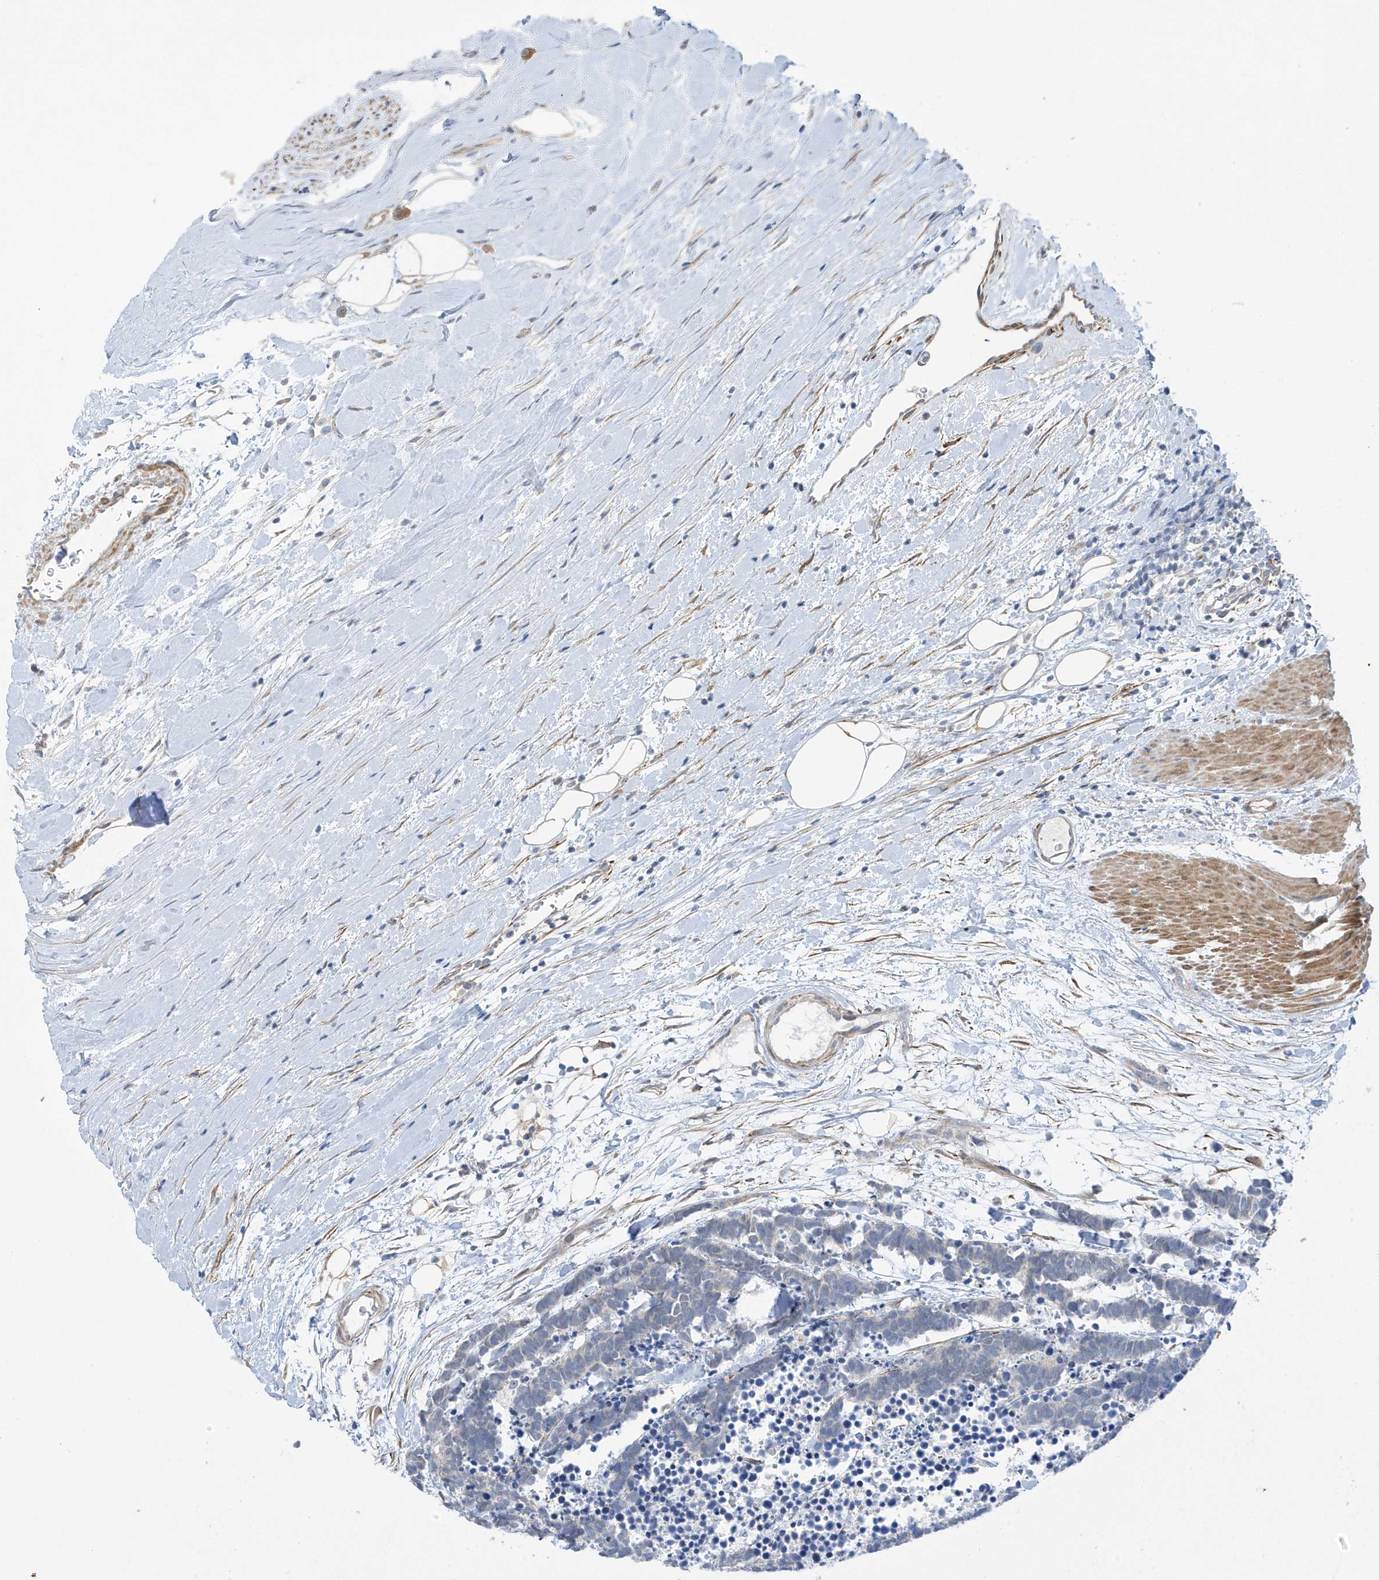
{"staining": {"intensity": "negative", "quantity": "none", "location": "none"}, "tissue": "carcinoid", "cell_type": "Tumor cells", "image_type": "cancer", "snomed": [{"axis": "morphology", "description": "Carcinoma, NOS"}, {"axis": "morphology", "description": "Carcinoid, malignant, NOS"}, {"axis": "topography", "description": "Urinary bladder"}], "caption": "This is an IHC histopathology image of human carcinoid (malignant). There is no positivity in tumor cells.", "gene": "ZNF641", "patient": {"sex": "male", "age": 57}}